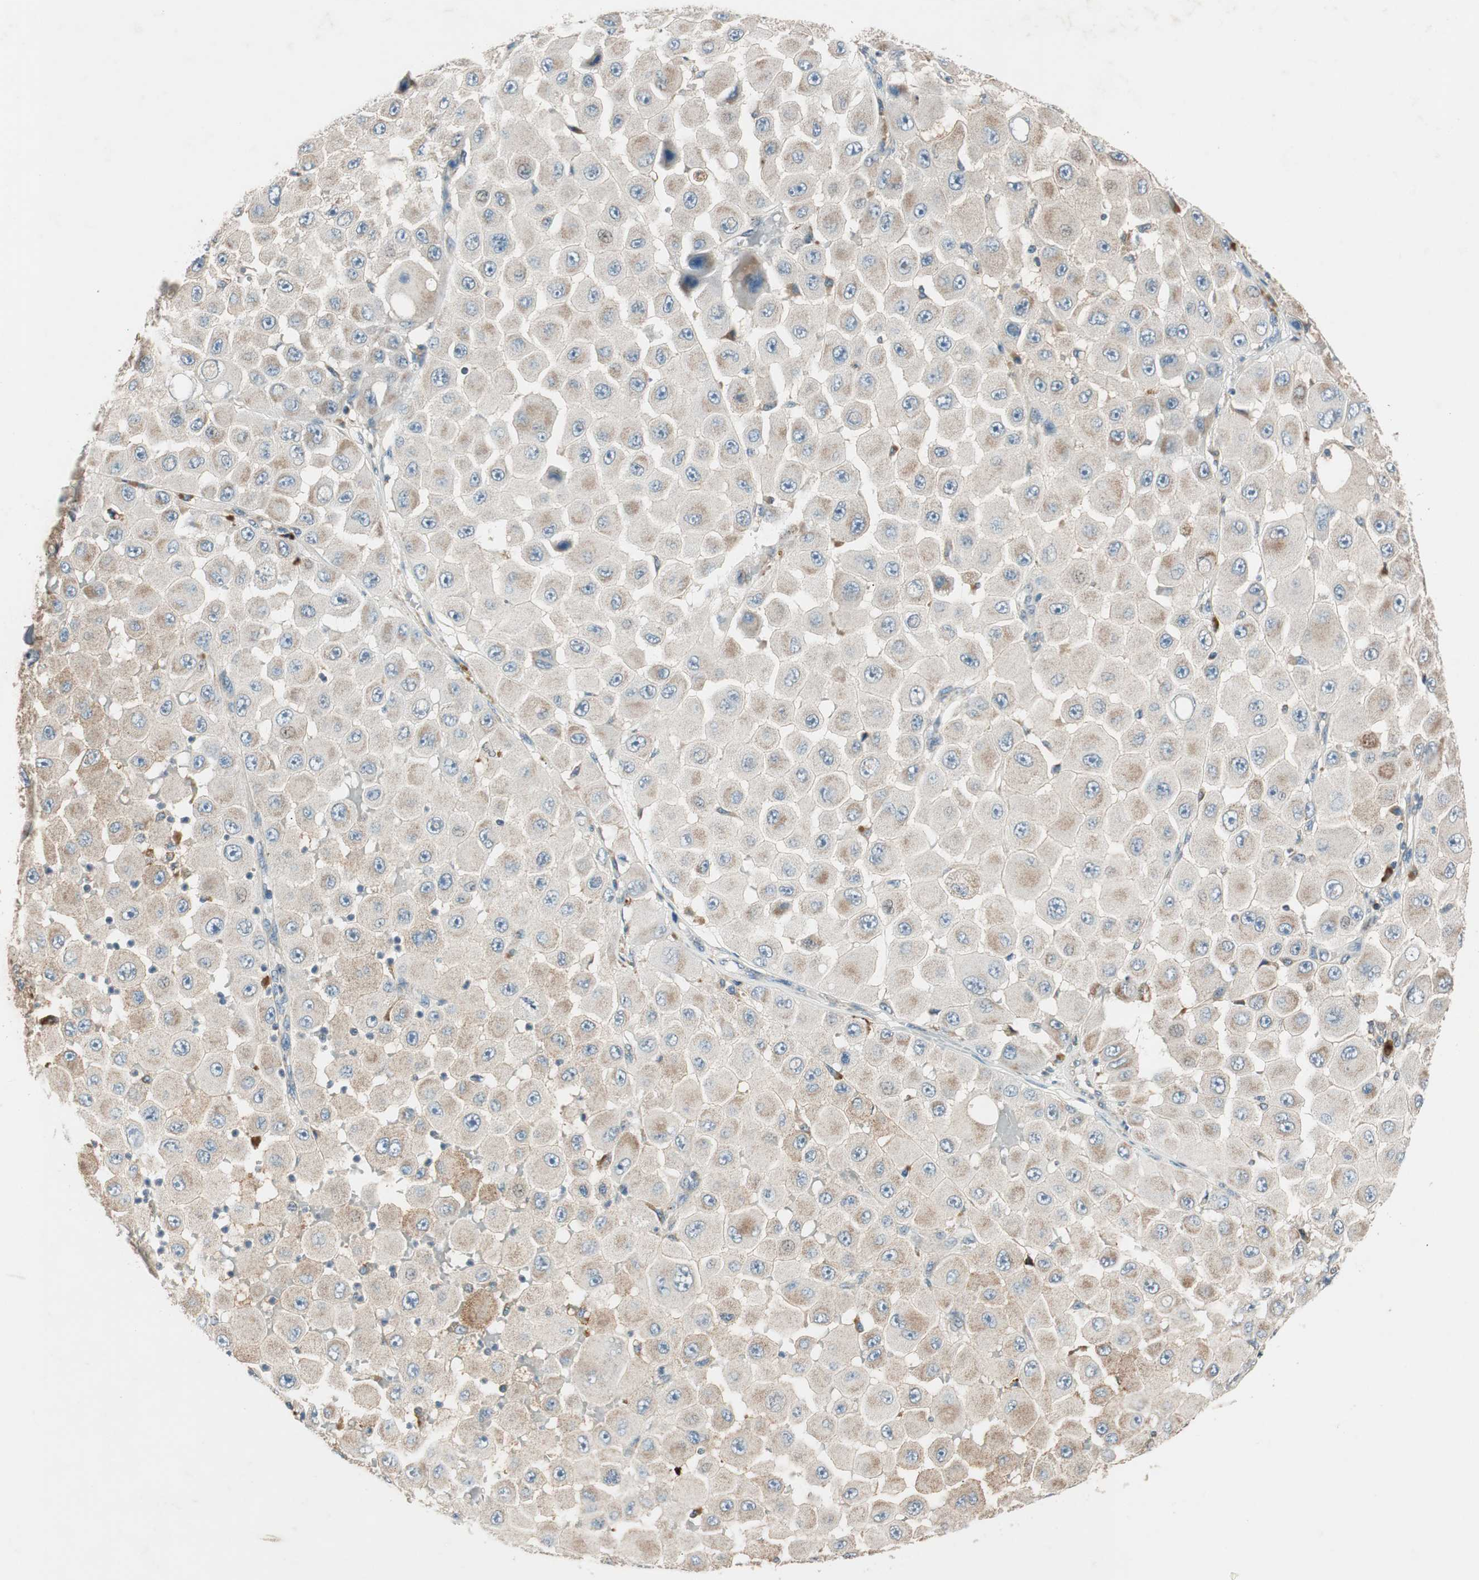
{"staining": {"intensity": "weak", "quantity": "<25%", "location": "cytoplasmic/membranous"}, "tissue": "melanoma", "cell_type": "Tumor cells", "image_type": "cancer", "snomed": [{"axis": "morphology", "description": "Malignant melanoma, NOS"}, {"axis": "topography", "description": "Skin"}], "caption": "This is an IHC histopathology image of malignant melanoma. There is no staining in tumor cells.", "gene": "HPN", "patient": {"sex": "female", "age": 81}}